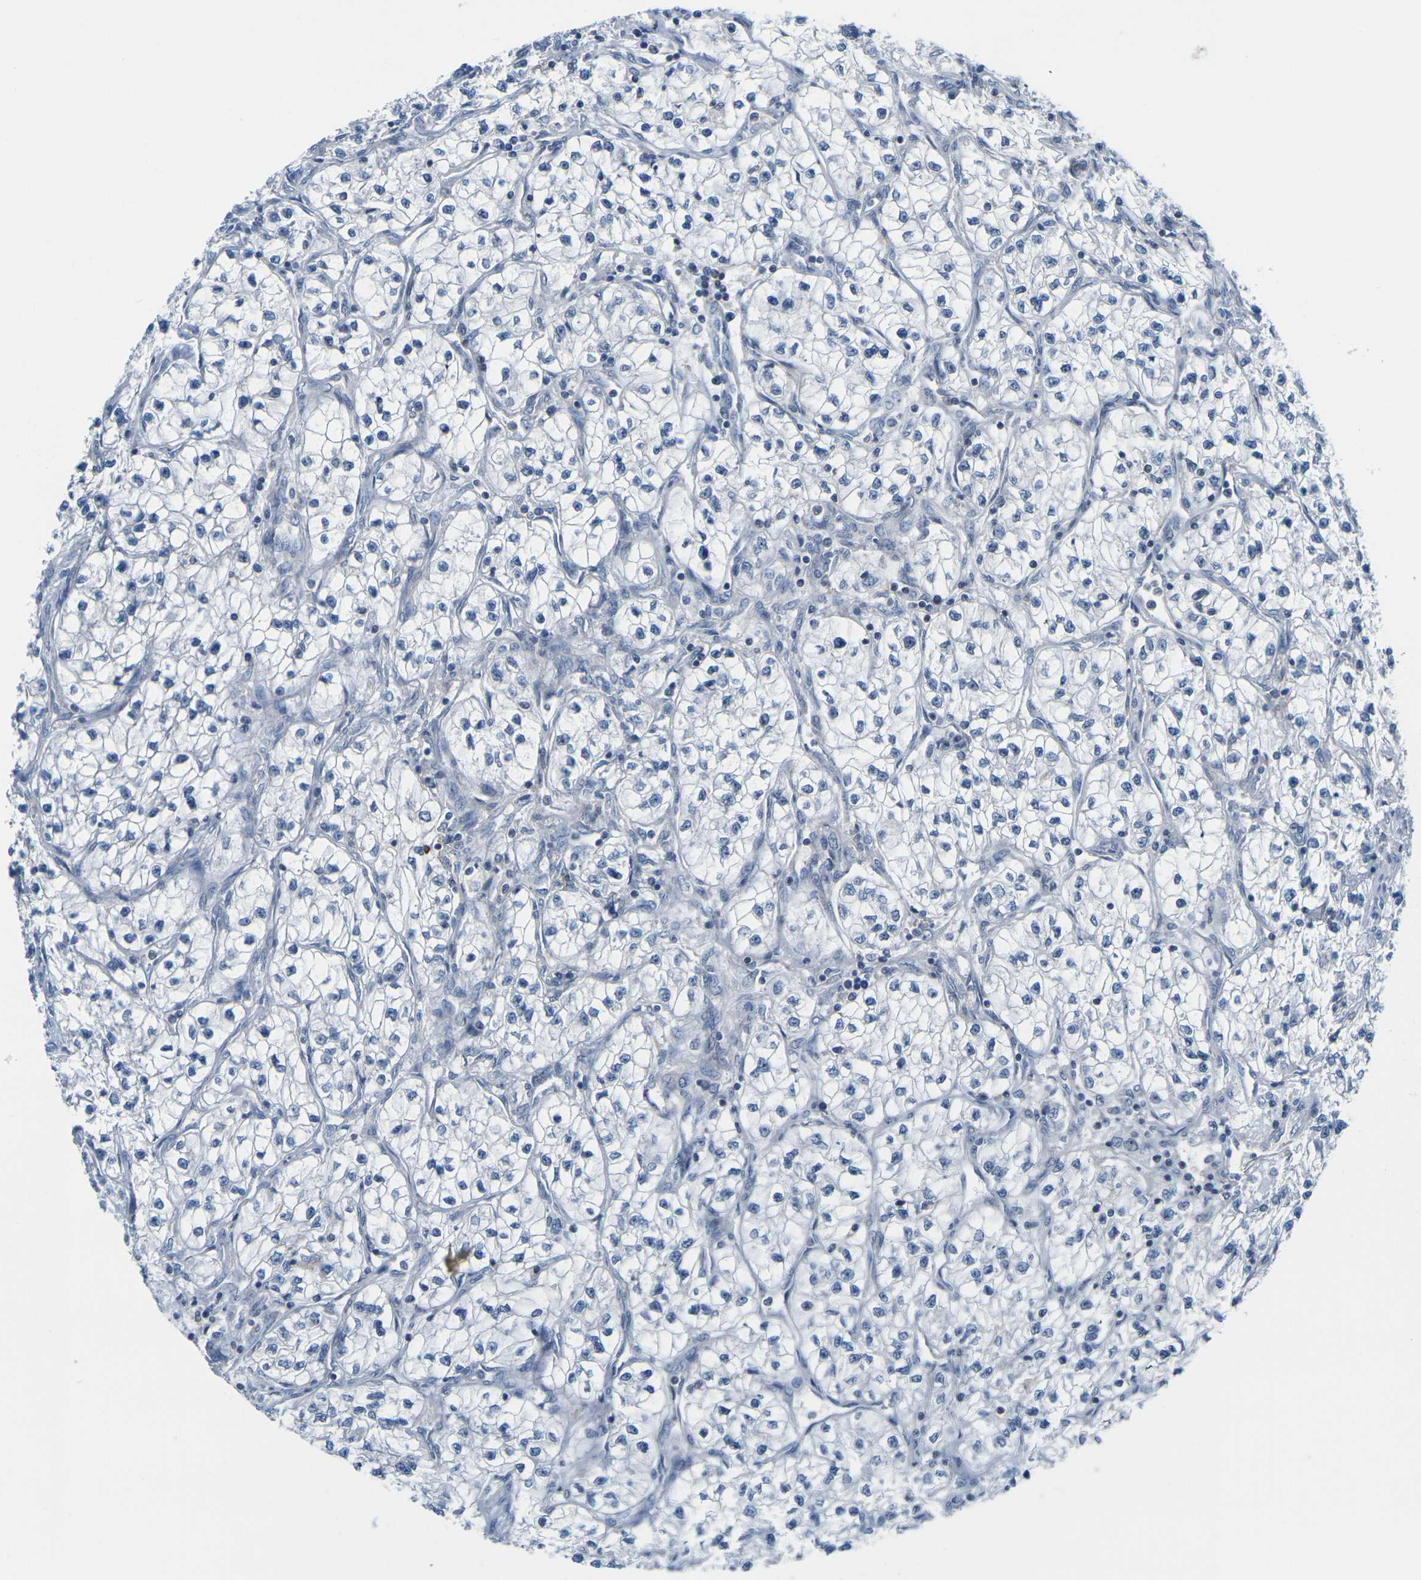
{"staining": {"intensity": "negative", "quantity": "none", "location": "none"}, "tissue": "renal cancer", "cell_type": "Tumor cells", "image_type": "cancer", "snomed": [{"axis": "morphology", "description": "Adenocarcinoma, NOS"}, {"axis": "topography", "description": "Kidney"}], "caption": "Immunohistochemistry micrograph of neoplastic tissue: human renal cancer (adenocarcinoma) stained with DAB displays no significant protein staining in tumor cells.", "gene": "OTOF", "patient": {"sex": "female", "age": 57}}